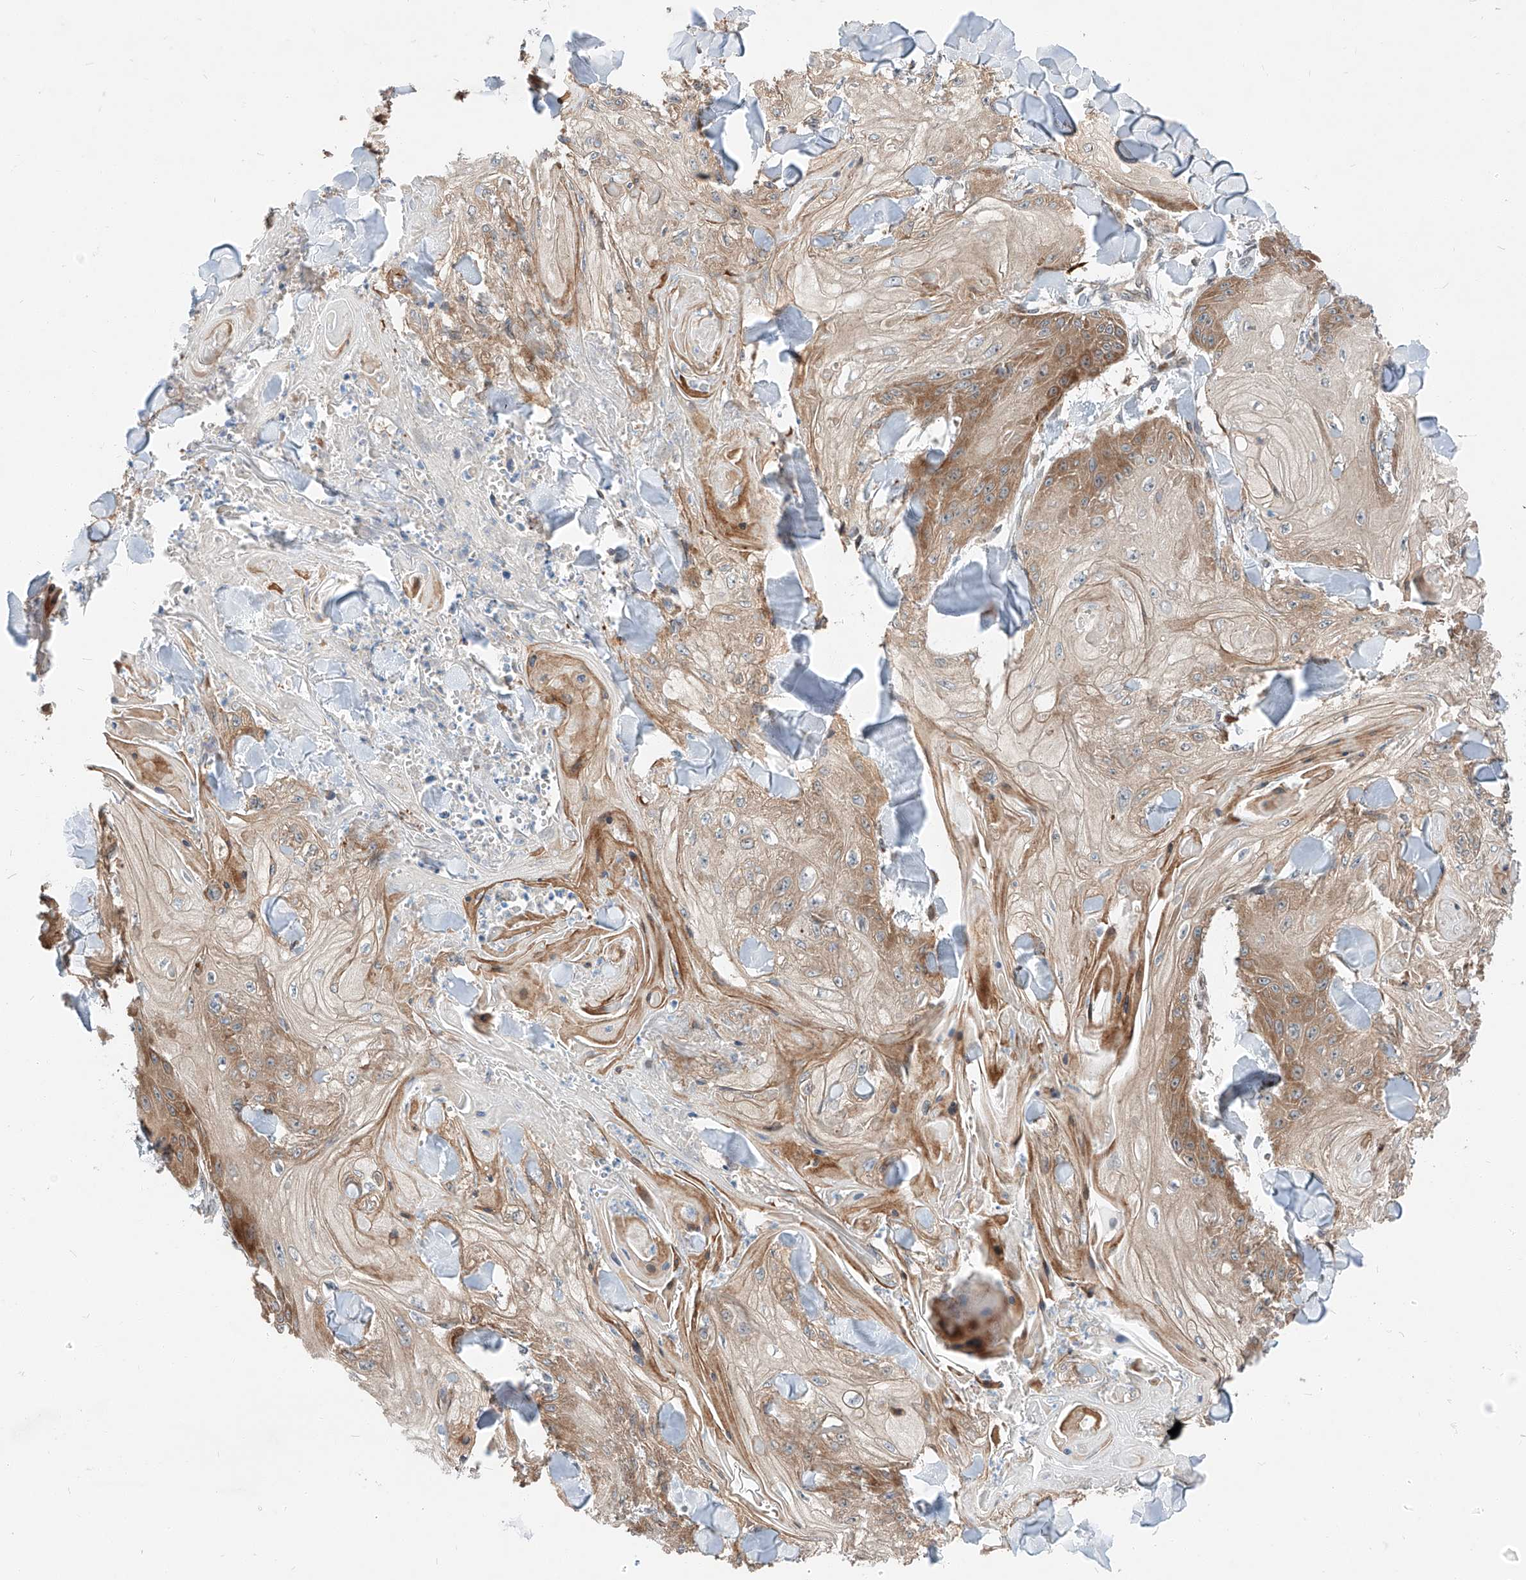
{"staining": {"intensity": "moderate", "quantity": ">75%", "location": "cytoplasmic/membranous"}, "tissue": "skin cancer", "cell_type": "Tumor cells", "image_type": "cancer", "snomed": [{"axis": "morphology", "description": "Squamous cell carcinoma, NOS"}, {"axis": "topography", "description": "Skin"}], "caption": "The histopathology image displays a brown stain indicating the presence of a protein in the cytoplasmic/membranous of tumor cells in skin cancer.", "gene": "RUSC1", "patient": {"sex": "male", "age": 74}}